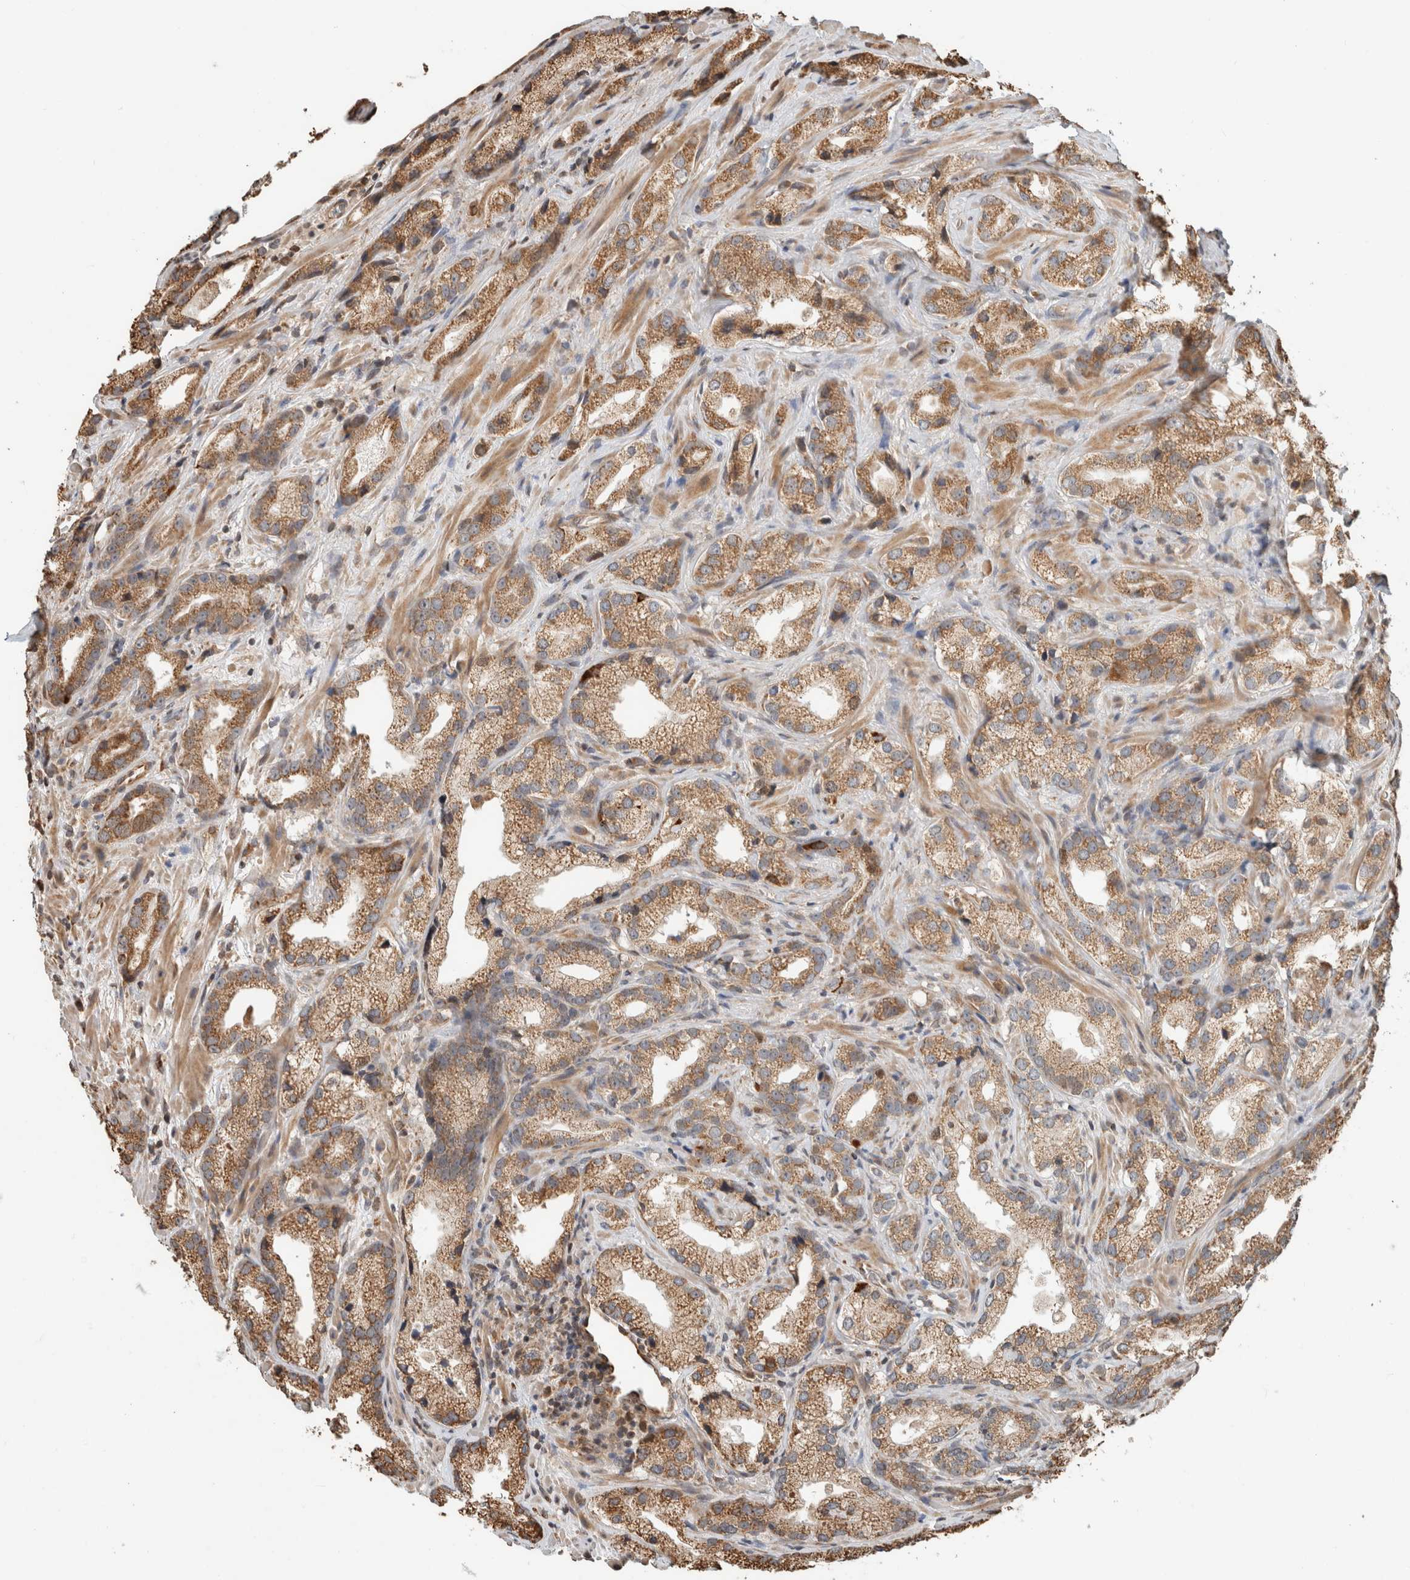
{"staining": {"intensity": "moderate", "quantity": ">75%", "location": "cytoplasmic/membranous"}, "tissue": "prostate cancer", "cell_type": "Tumor cells", "image_type": "cancer", "snomed": [{"axis": "morphology", "description": "Adenocarcinoma, High grade"}, {"axis": "topography", "description": "Prostate"}], "caption": "A brown stain highlights moderate cytoplasmic/membranous expression of a protein in prostate cancer tumor cells.", "gene": "GINS4", "patient": {"sex": "male", "age": 63}}